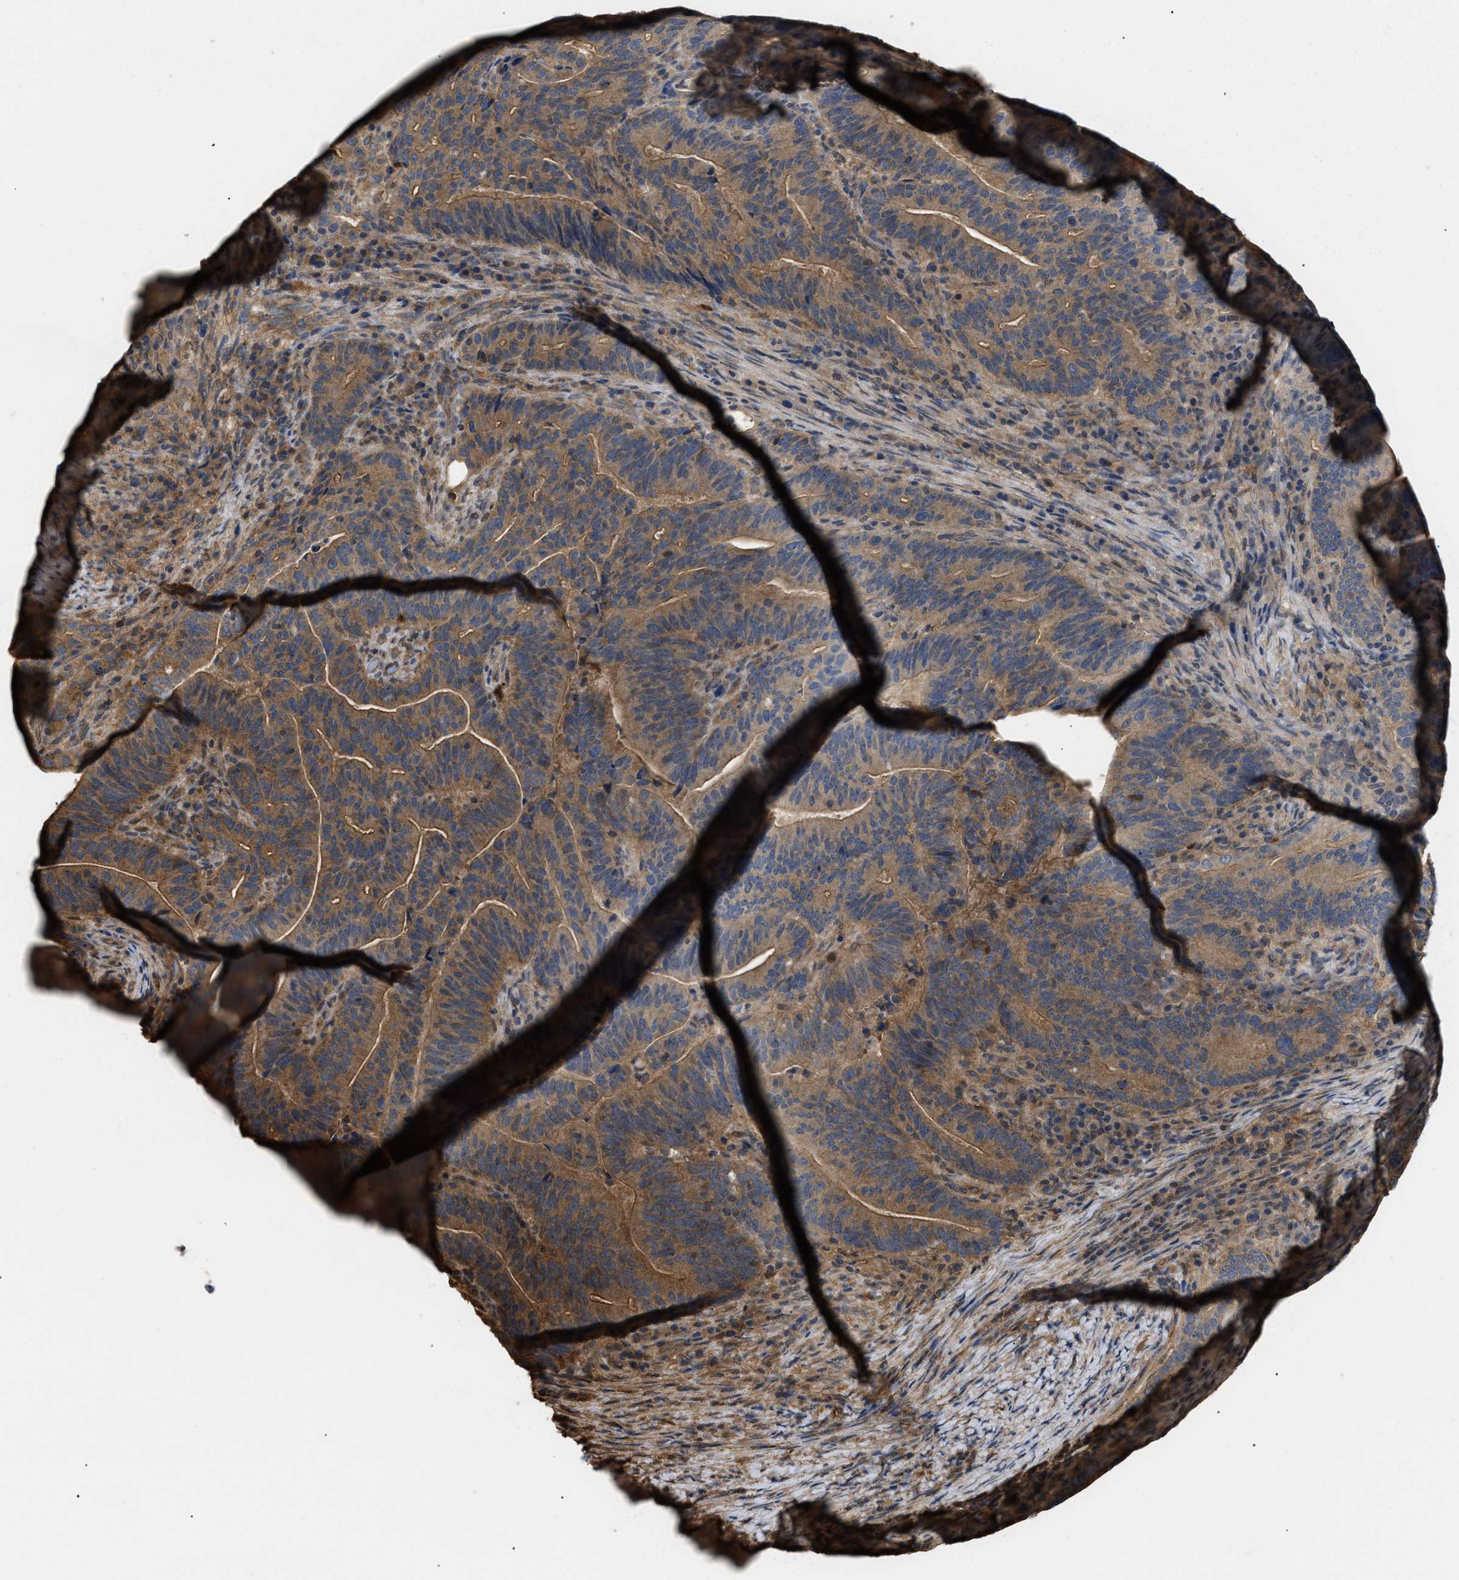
{"staining": {"intensity": "moderate", "quantity": ">75%", "location": "cytoplasmic/membranous"}, "tissue": "colorectal cancer", "cell_type": "Tumor cells", "image_type": "cancer", "snomed": [{"axis": "morphology", "description": "Normal tissue, NOS"}, {"axis": "morphology", "description": "Adenocarcinoma, NOS"}, {"axis": "topography", "description": "Colon"}], "caption": "Immunohistochemistry histopathology image of neoplastic tissue: colorectal cancer (adenocarcinoma) stained using immunohistochemistry demonstrates medium levels of moderate protein expression localized specifically in the cytoplasmic/membranous of tumor cells, appearing as a cytoplasmic/membranous brown color.", "gene": "CALM1", "patient": {"sex": "female", "age": 66}}